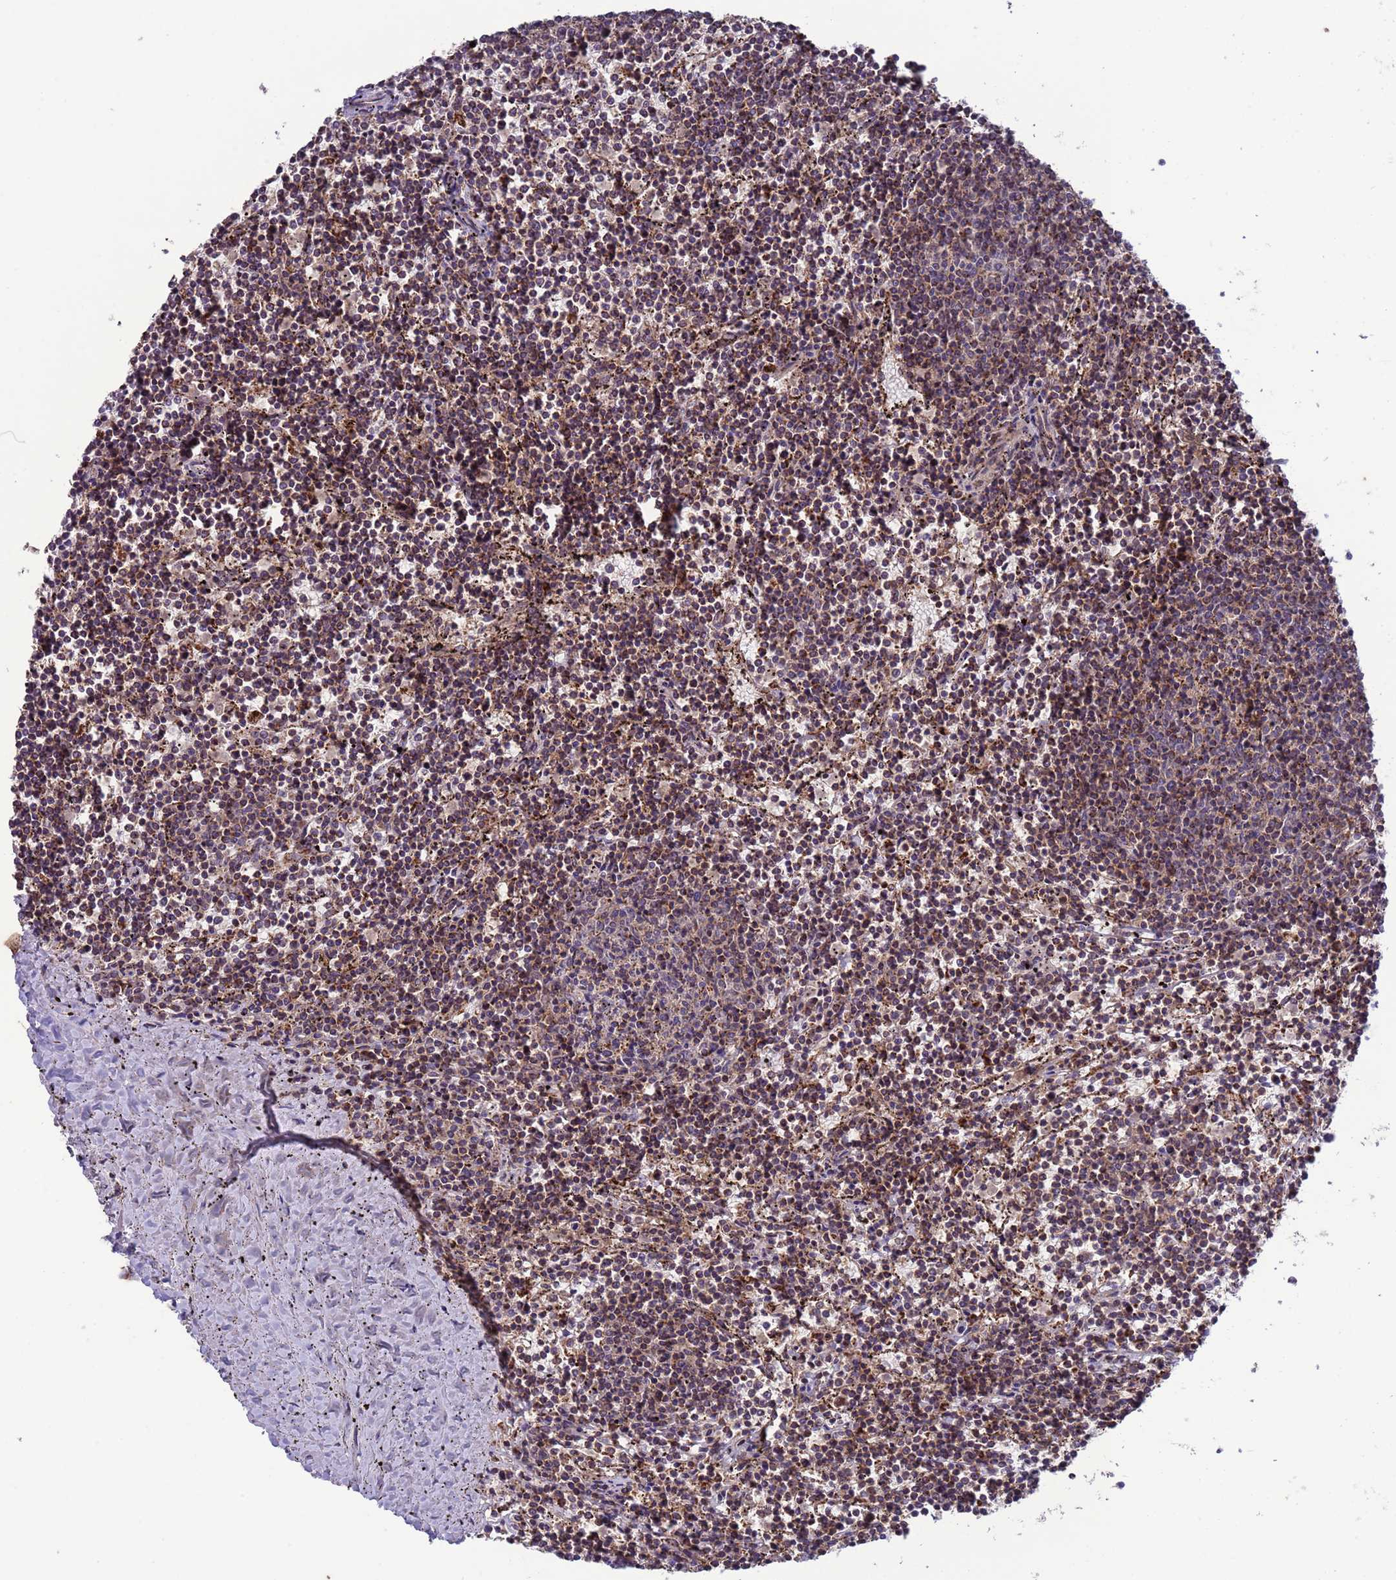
{"staining": {"intensity": "moderate", "quantity": ">75%", "location": "cytoplasmic/membranous"}, "tissue": "lymphoma", "cell_type": "Tumor cells", "image_type": "cancer", "snomed": [{"axis": "morphology", "description": "Malignant lymphoma, non-Hodgkin's type, Low grade"}, {"axis": "topography", "description": "Spleen"}], "caption": "Human low-grade malignant lymphoma, non-Hodgkin's type stained with a brown dye reveals moderate cytoplasmic/membranous positive staining in about >75% of tumor cells.", "gene": "ACAD8", "patient": {"sex": "female", "age": 50}}